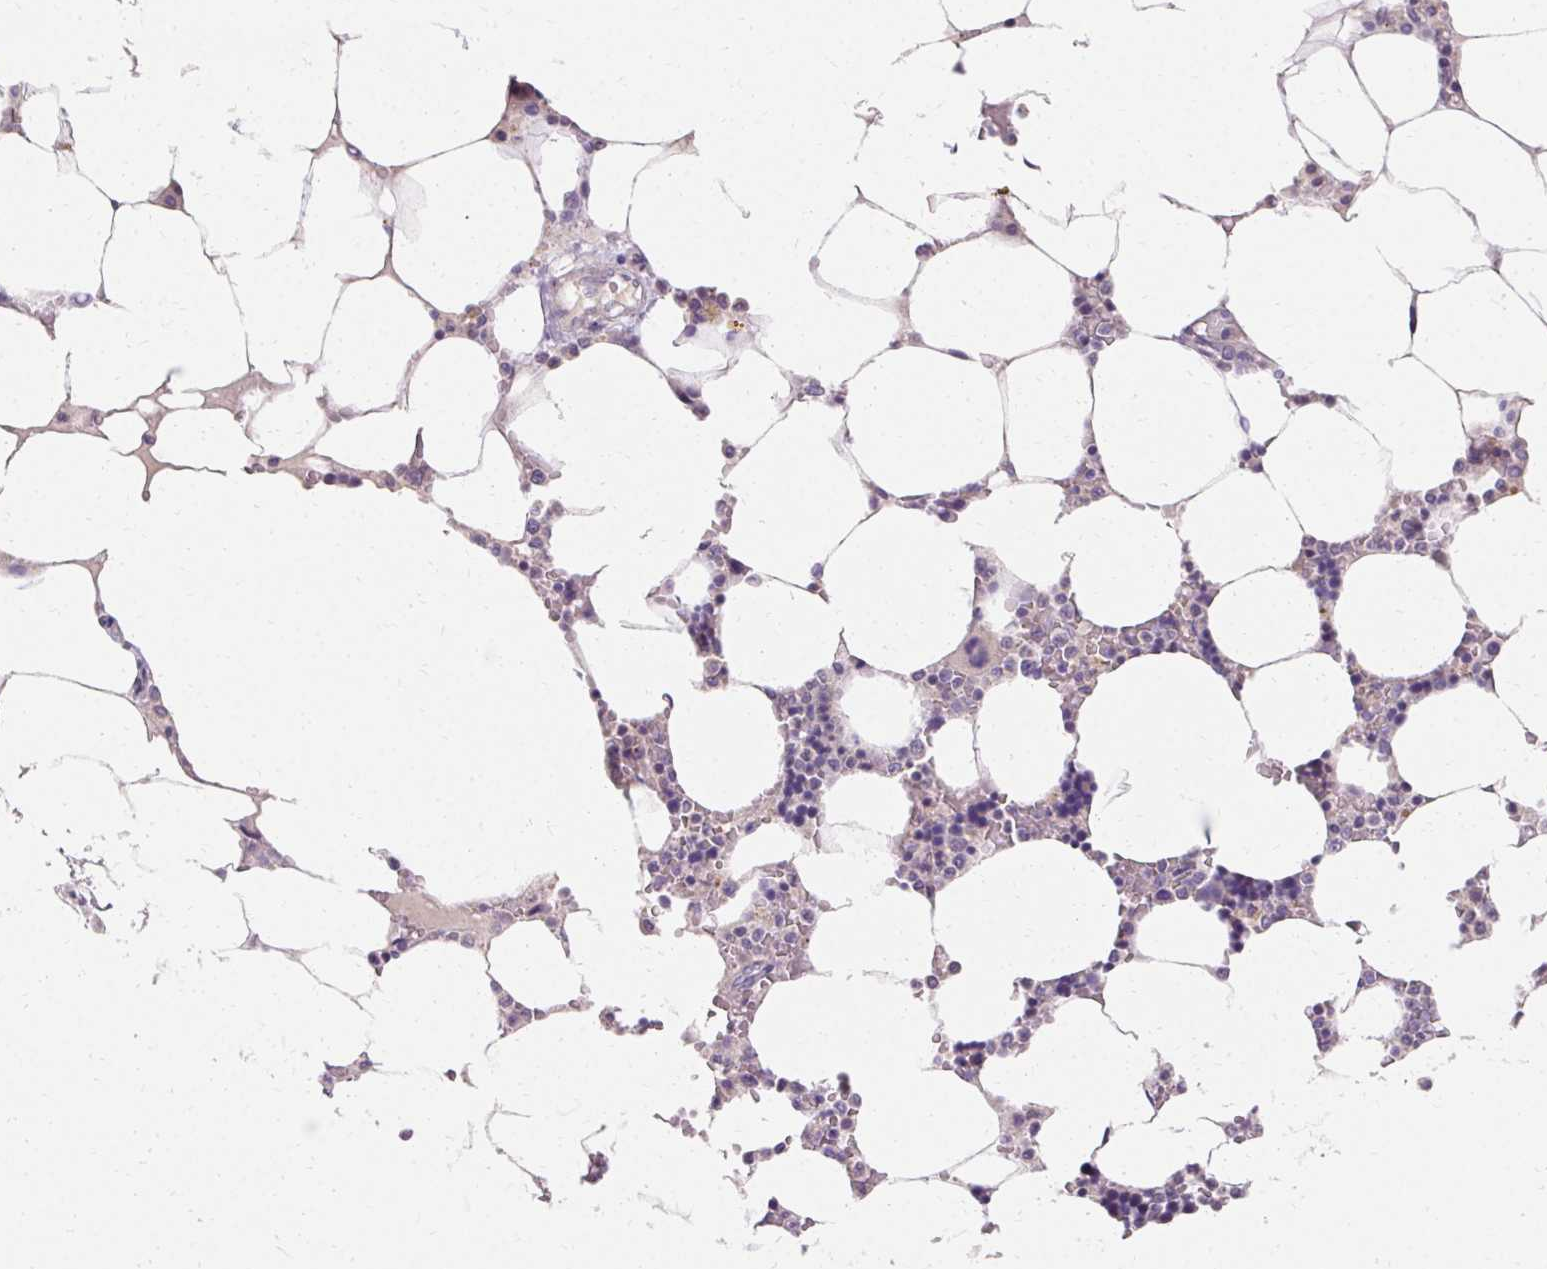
{"staining": {"intensity": "negative", "quantity": "none", "location": "none"}, "tissue": "bone marrow", "cell_type": "Hematopoietic cells", "image_type": "normal", "snomed": [{"axis": "morphology", "description": "Normal tissue, NOS"}, {"axis": "topography", "description": "Bone marrow"}], "caption": "IHC of benign human bone marrow demonstrates no positivity in hematopoietic cells. Brightfield microscopy of IHC stained with DAB (brown) and hematoxylin (blue), captured at high magnification.", "gene": "TRIP13", "patient": {"sex": "male", "age": 64}}